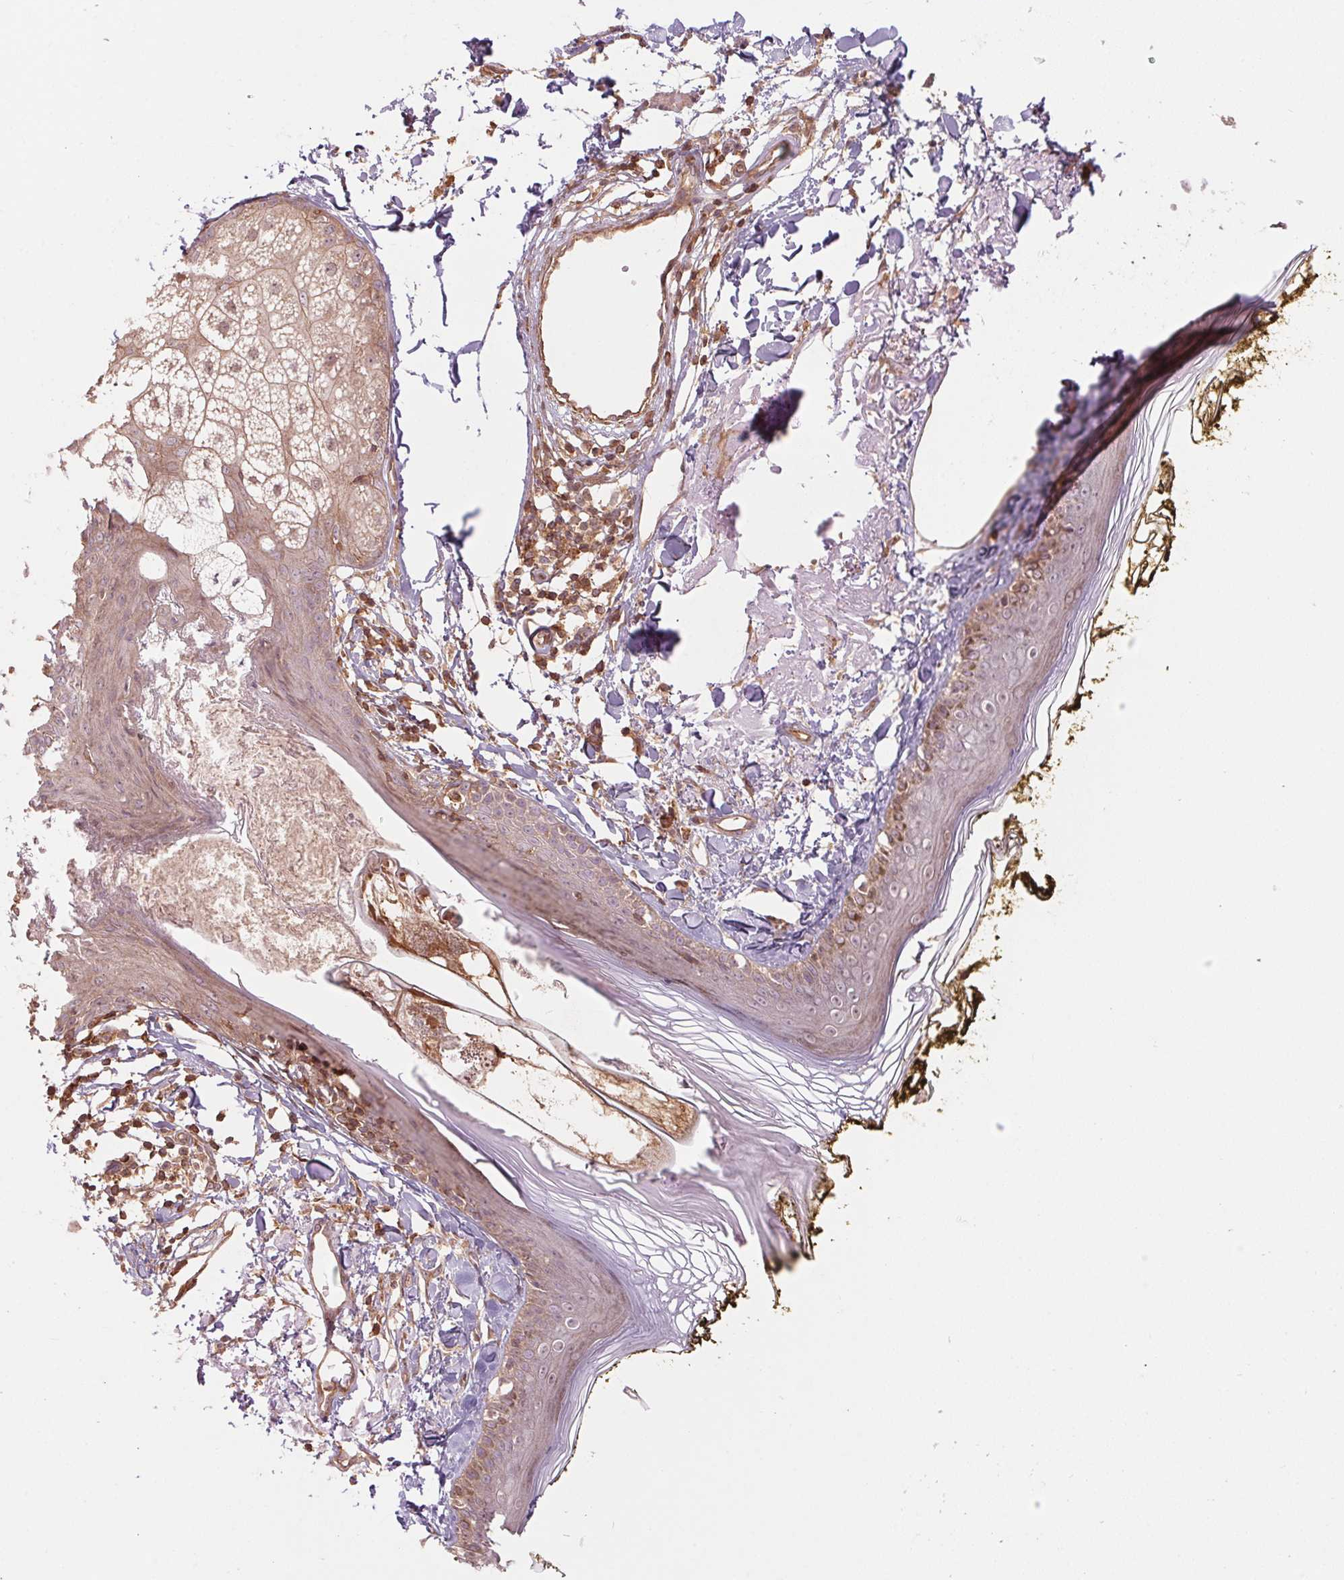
{"staining": {"intensity": "moderate", "quantity": ">75%", "location": "cytoplasmic/membranous"}, "tissue": "skin", "cell_type": "Fibroblasts", "image_type": "normal", "snomed": [{"axis": "morphology", "description": "Normal tissue, NOS"}, {"axis": "topography", "description": "Skin"}], "caption": "Immunohistochemistry micrograph of benign skin: skin stained using IHC shows medium levels of moderate protein expression localized specifically in the cytoplasmic/membranous of fibroblasts, appearing as a cytoplasmic/membranous brown color.", "gene": "TUBA1A", "patient": {"sex": "male", "age": 76}}